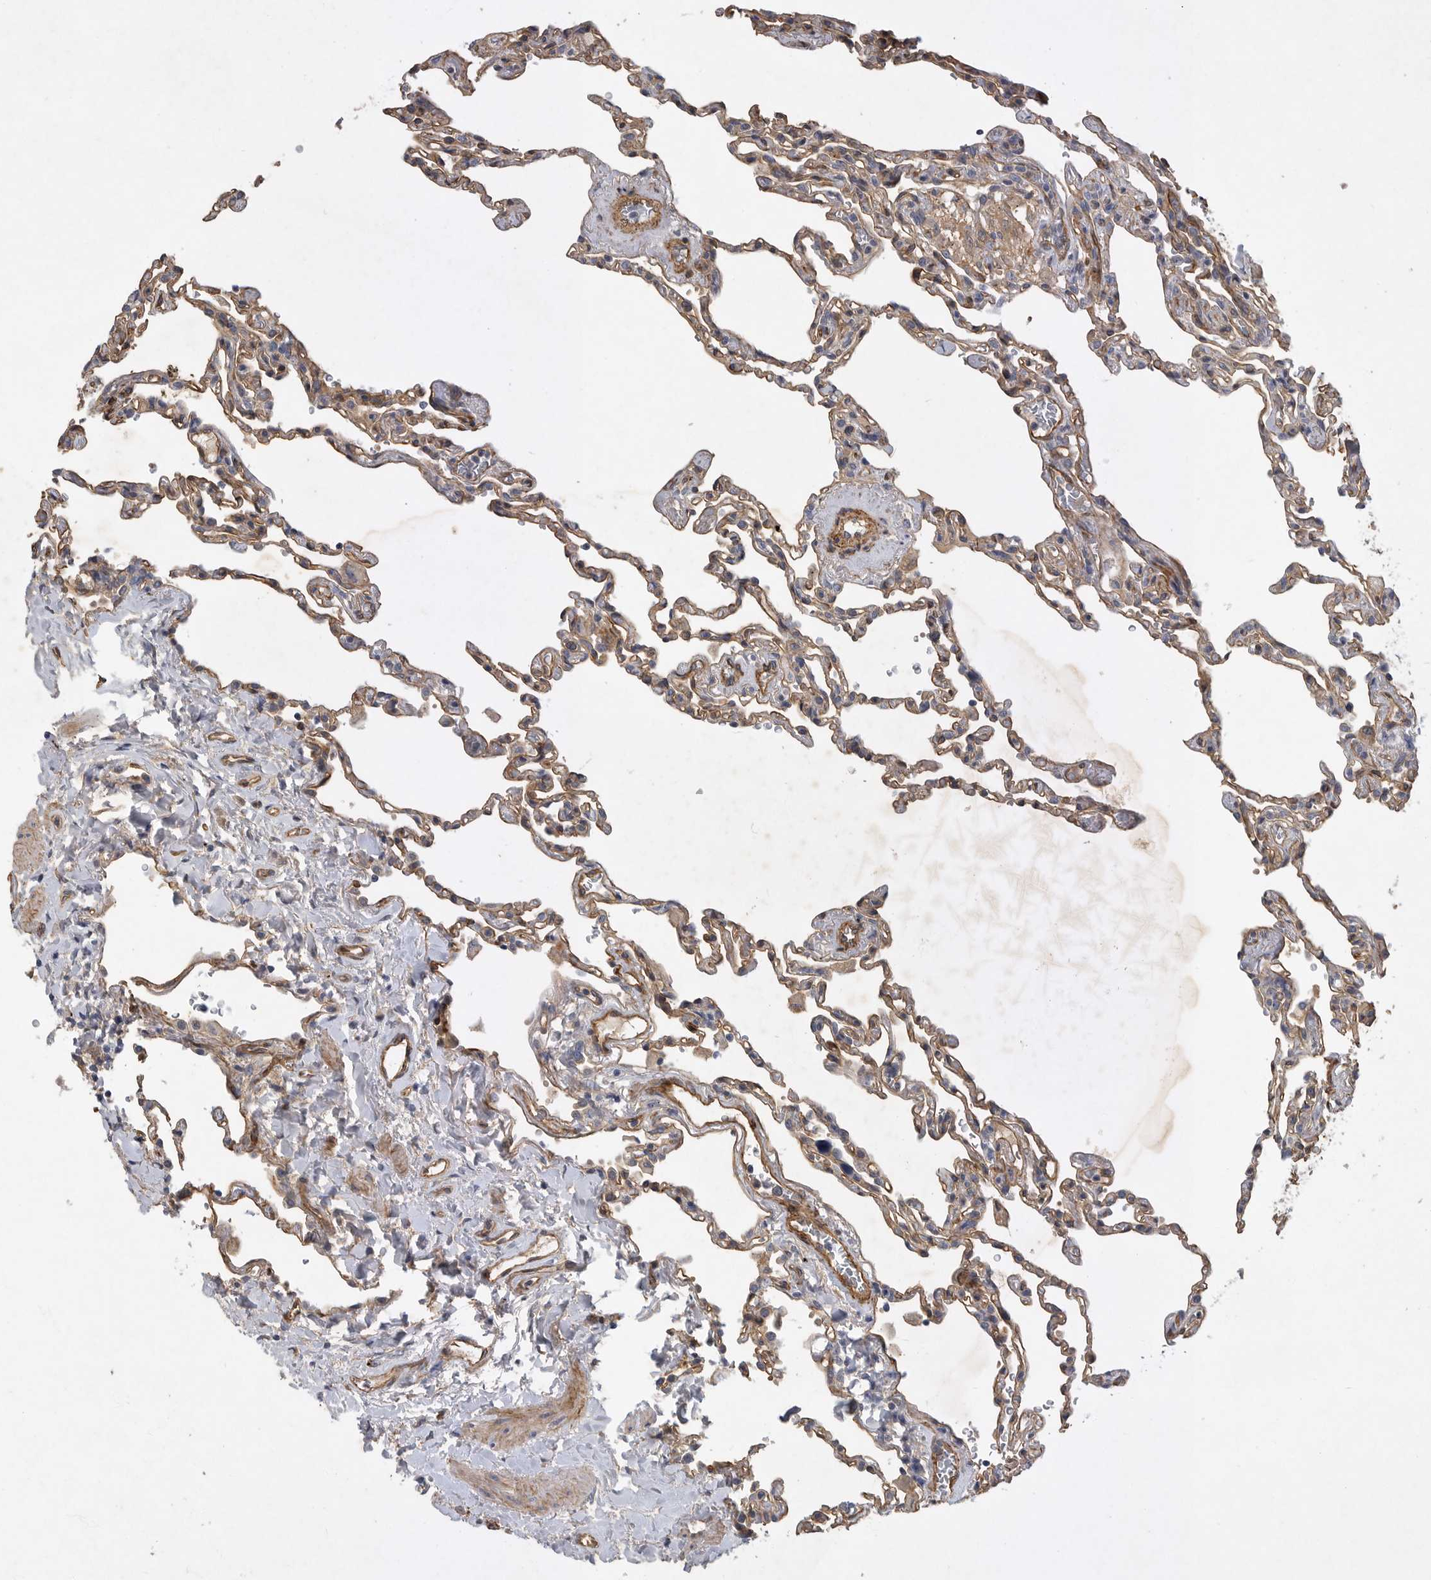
{"staining": {"intensity": "weak", "quantity": ">75%", "location": "cytoplasmic/membranous"}, "tissue": "lung", "cell_type": "Alveolar cells", "image_type": "normal", "snomed": [{"axis": "morphology", "description": "Normal tissue, NOS"}, {"axis": "topography", "description": "Lung"}], "caption": "Weak cytoplasmic/membranous expression for a protein is seen in about >75% of alveolar cells of unremarkable lung using IHC.", "gene": "ANKFY1", "patient": {"sex": "male", "age": 59}}